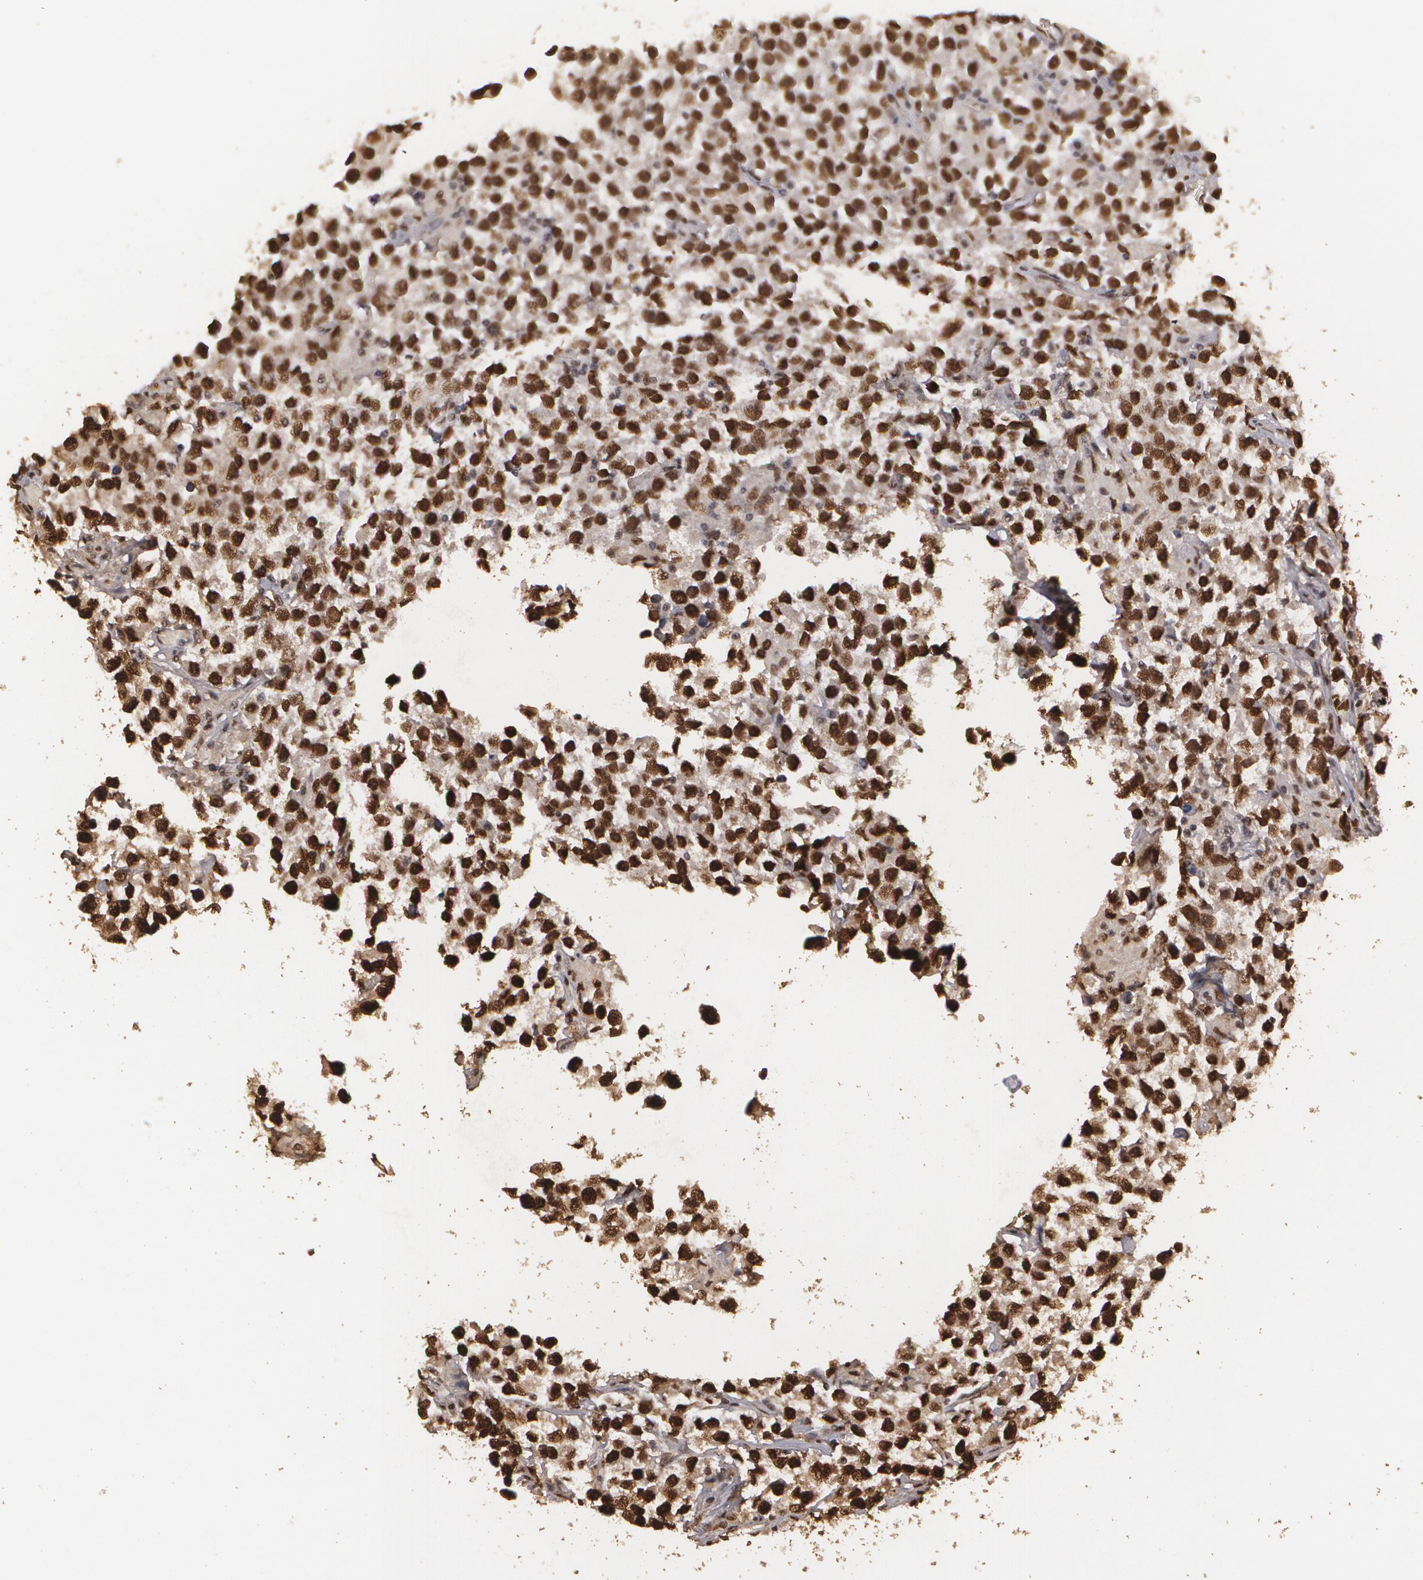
{"staining": {"intensity": "strong", "quantity": ">75%", "location": "nuclear"}, "tissue": "testis cancer", "cell_type": "Tumor cells", "image_type": "cancer", "snomed": [{"axis": "morphology", "description": "Seminoma, NOS"}, {"axis": "topography", "description": "Testis"}], "caption": "DAB immunohistochemical staining of seminoma (testis) shows strong nuclear protein expression in approximately >75% of tumor cells.", "gene": "RCOR1", "patient": {"sex": "male", "age": 33}}